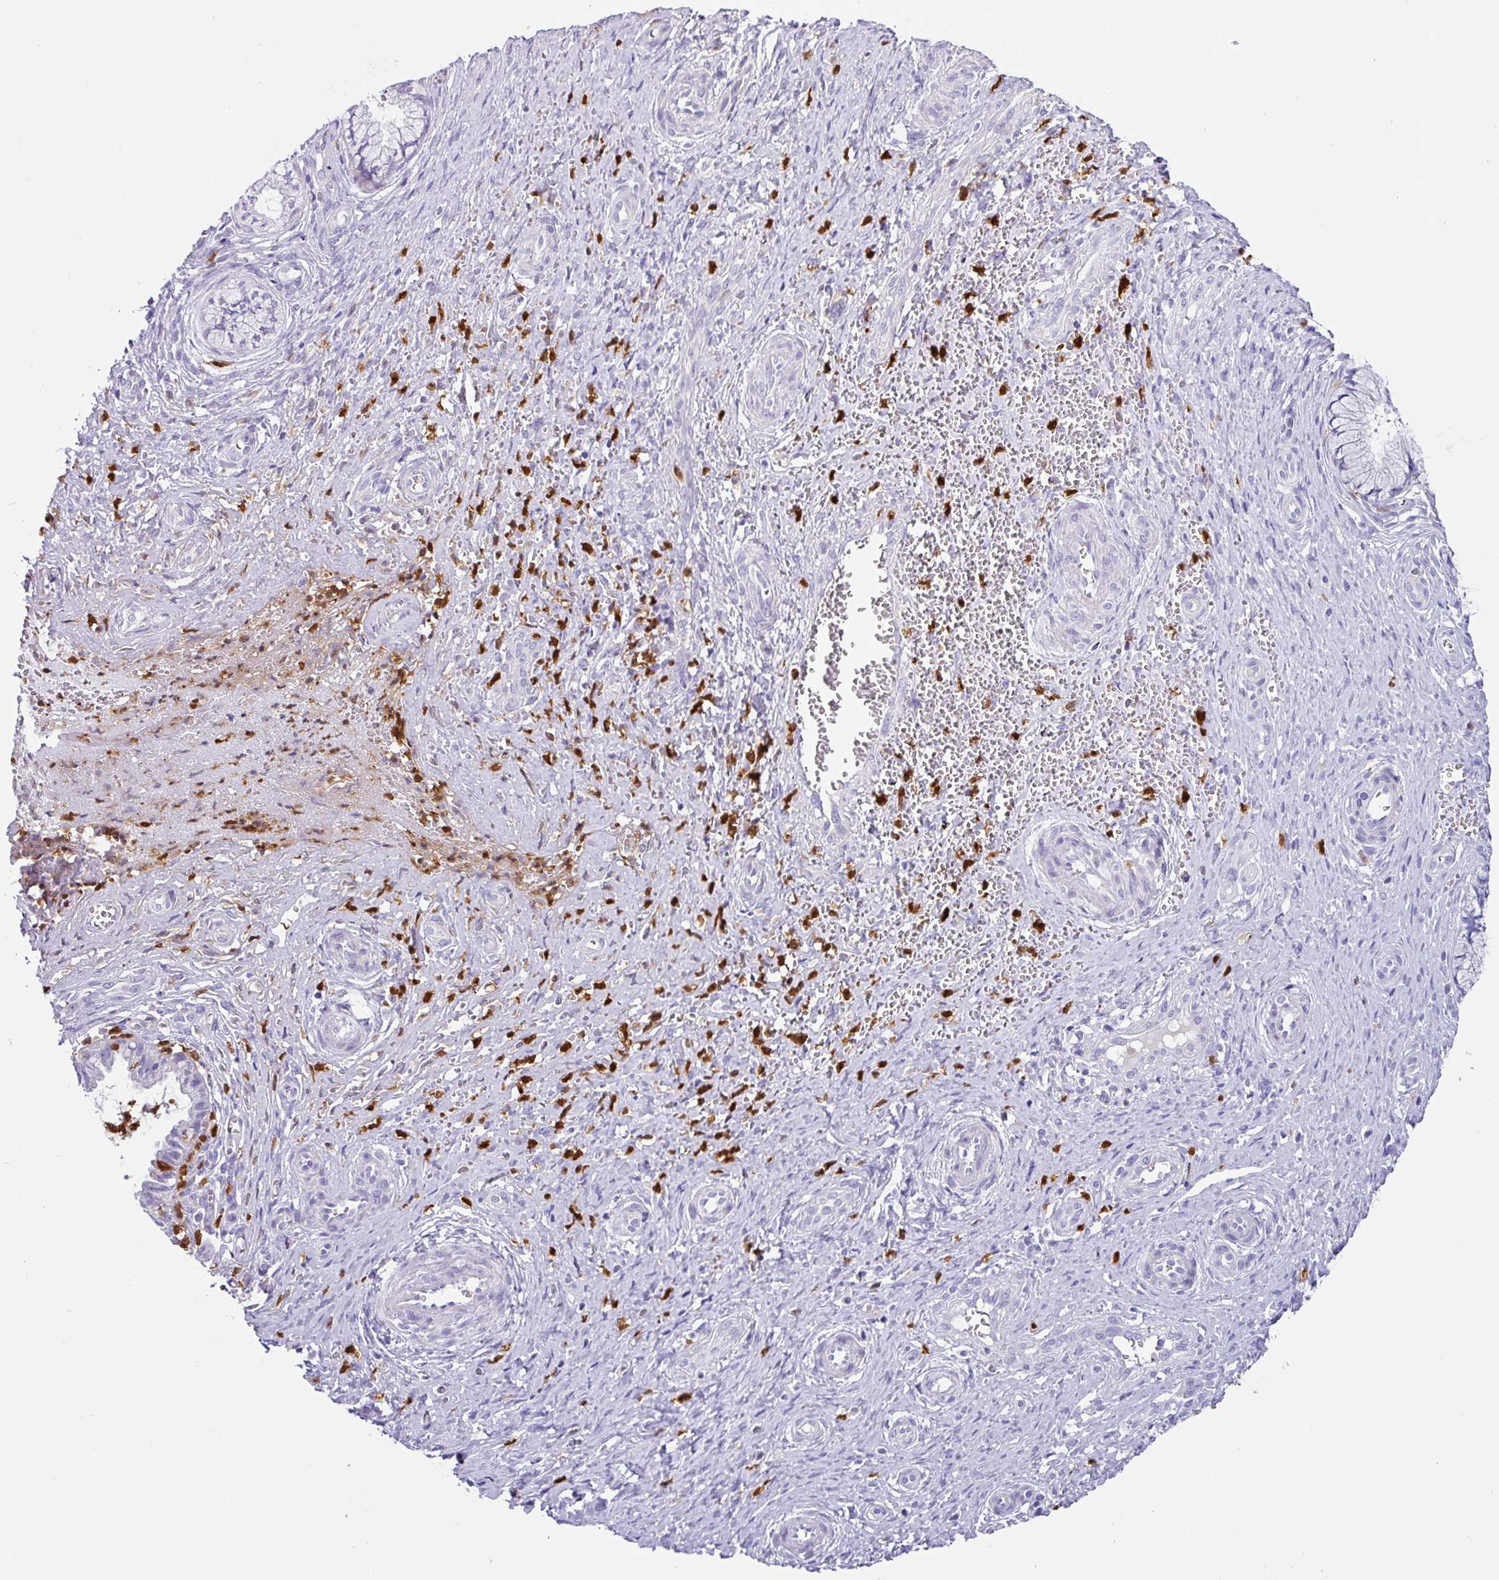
{"staining": {"intensity": "negative", "quantity": "none", "location": "none"}, "tissue": "cervix", "cell_type": "Glandular cells", "image_type": "normal", "snomed": [{"axis": "morphology", "description": "Normal tissue, NOS"}, {"axis": "topography", "description": "Cervix"}], "caption": "Immunohistochemistry (IHC) photomicrograph of benign human cervix stained for a protein (brown), which exhibits no staining in glandular cells.", "gene": "SH2D3C", "patient": {"sex": "female", "age": 36}}